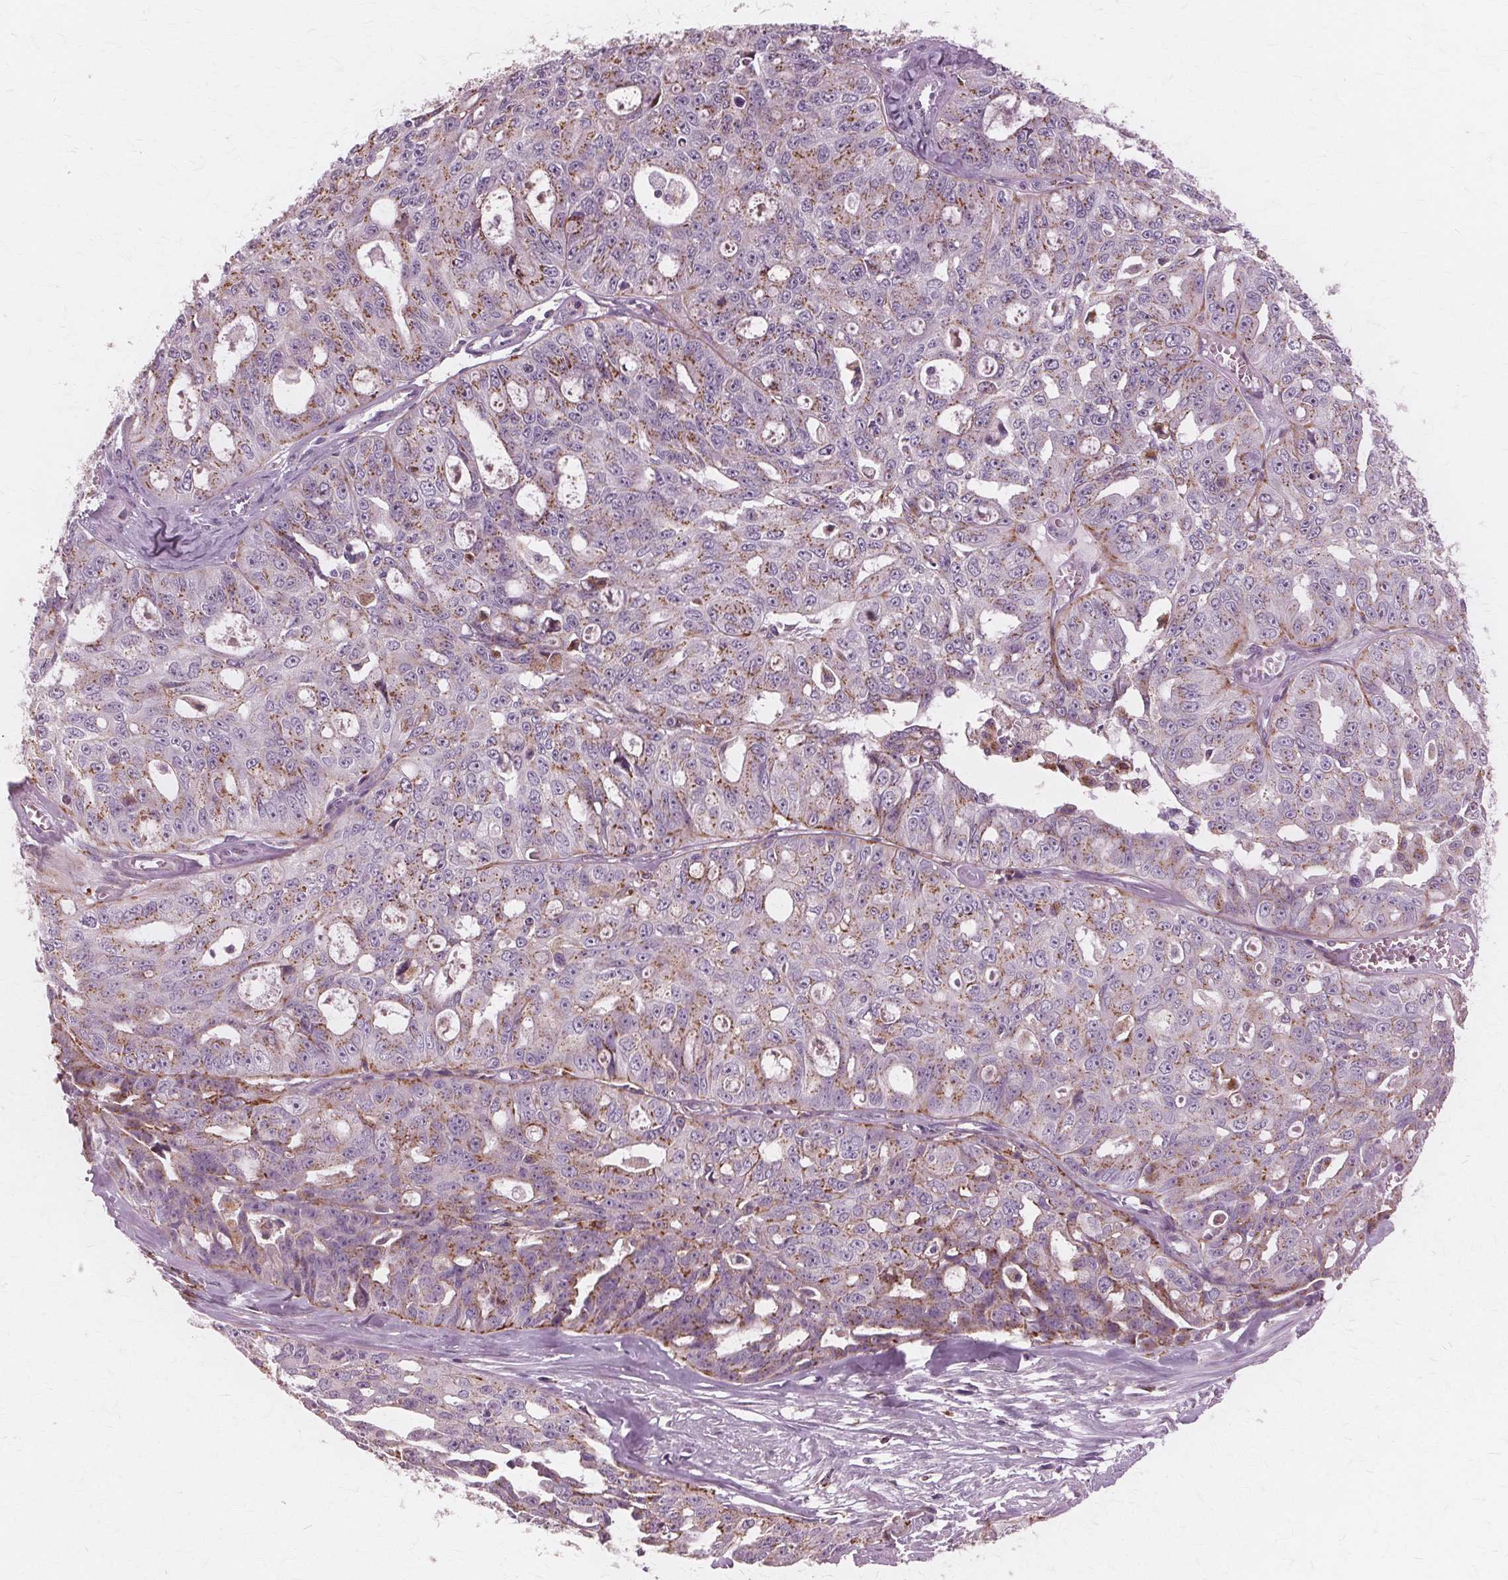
{"staining": {"intensity": "moderate", "quantity": "25%-75%", "location": "cytoplasmic/membranous"}, "tissue": "ovarian cancer", "cell_type": "Tumor cells", "image_type": "cancer", "snomed": [{"axis": "morphology", "description": "Carcinoma, endometroid"}, {"axis": "topography", "description": "Ovary"}], "caption": "Immunohistochemistry (IHC) of ovarian cancer exhibits medium levels of moderate cytoplasmic/membranous staining in approximately 25%-75% of tumor cells. (IHC, brightfield microscopy, high magnification).", "gene": "DNASE2", "patient": {"sex": "female", "age": 65}}